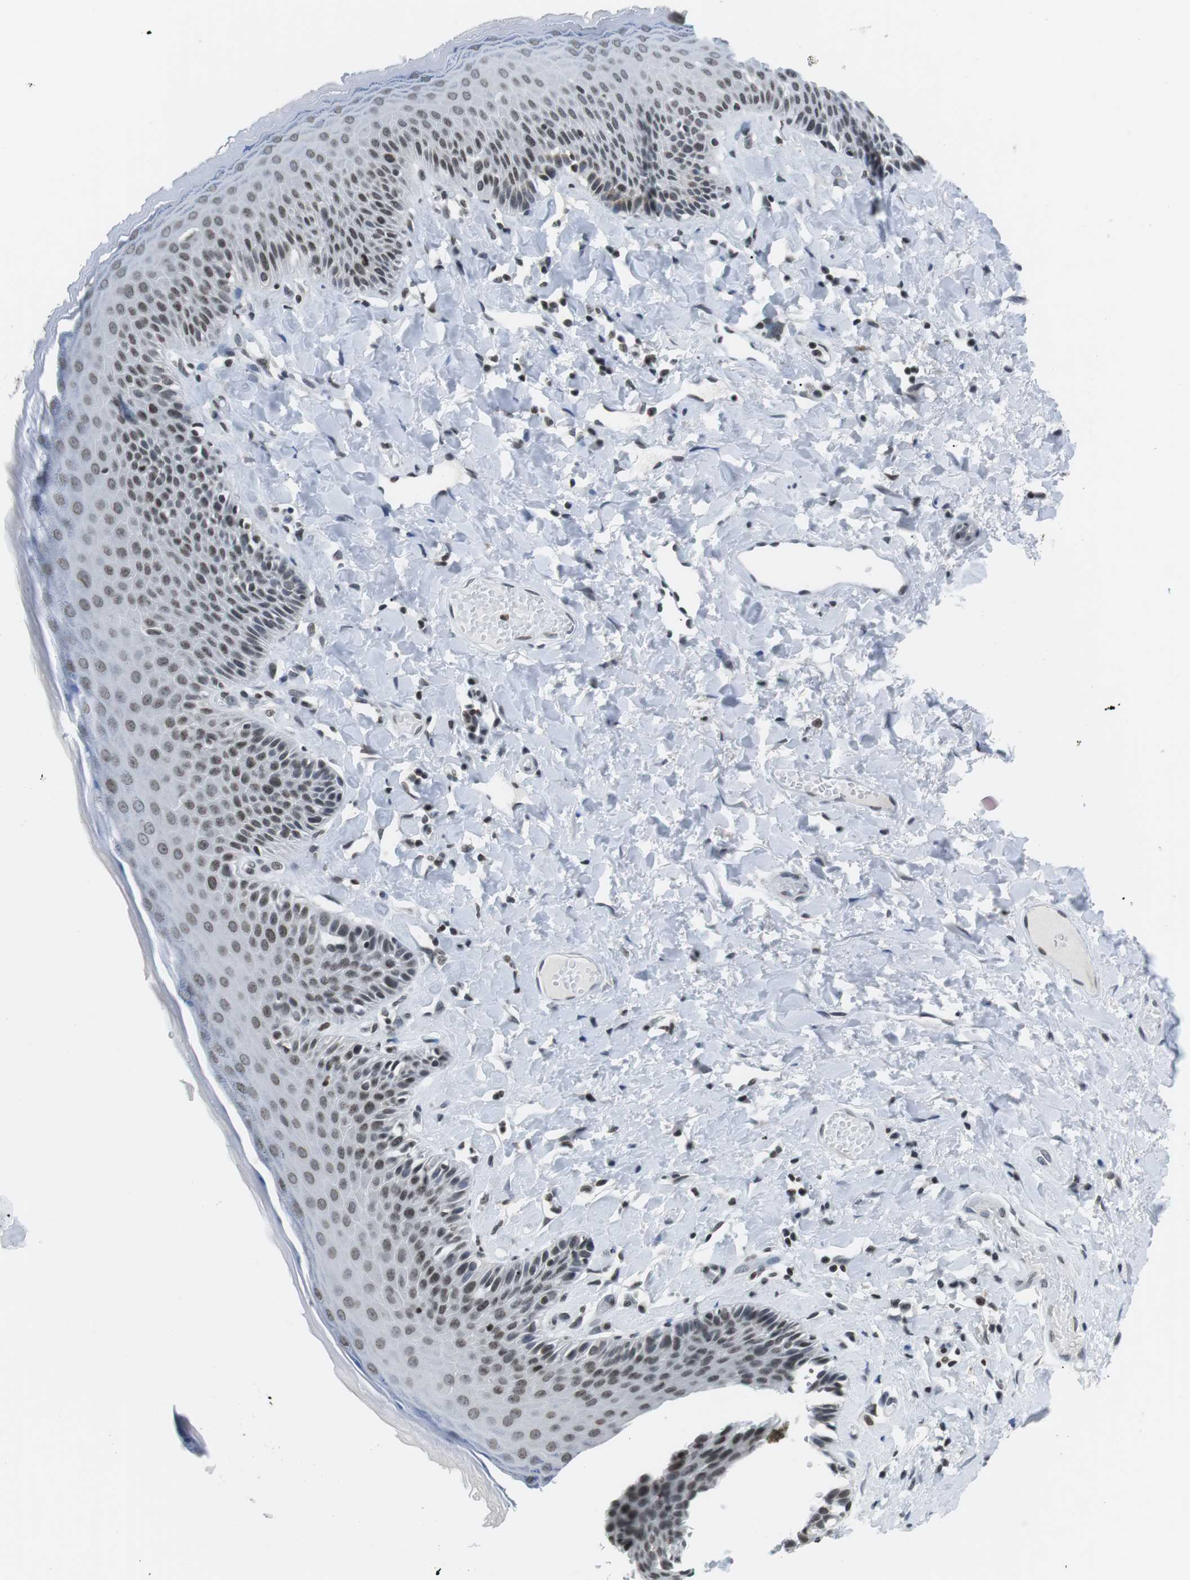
{"staining": {"intensity": "weak", "quantity": "25%-75%", "location": "nuclear"}, "tissue": "skin", "cell_type": "Epidermal cells", "image_type": "normal", "snomed": [{"axis": "morphology", "description": "Normal tissue, NOS"}, {"axis": "topography", "description": "Anal"}], "caption": "Protein expression analysis of unremarkable human skin reveals weak nuclear expression in about 25%-75% of epidermal cells. The staining was performed using DAB (3,3'-diaminobenzidine), with brown indicating positive protein expression. Nuclei are stained blue with hematoxylin.", "gene": "E2F2", "patient": {"sex": "male", "age": 69}}